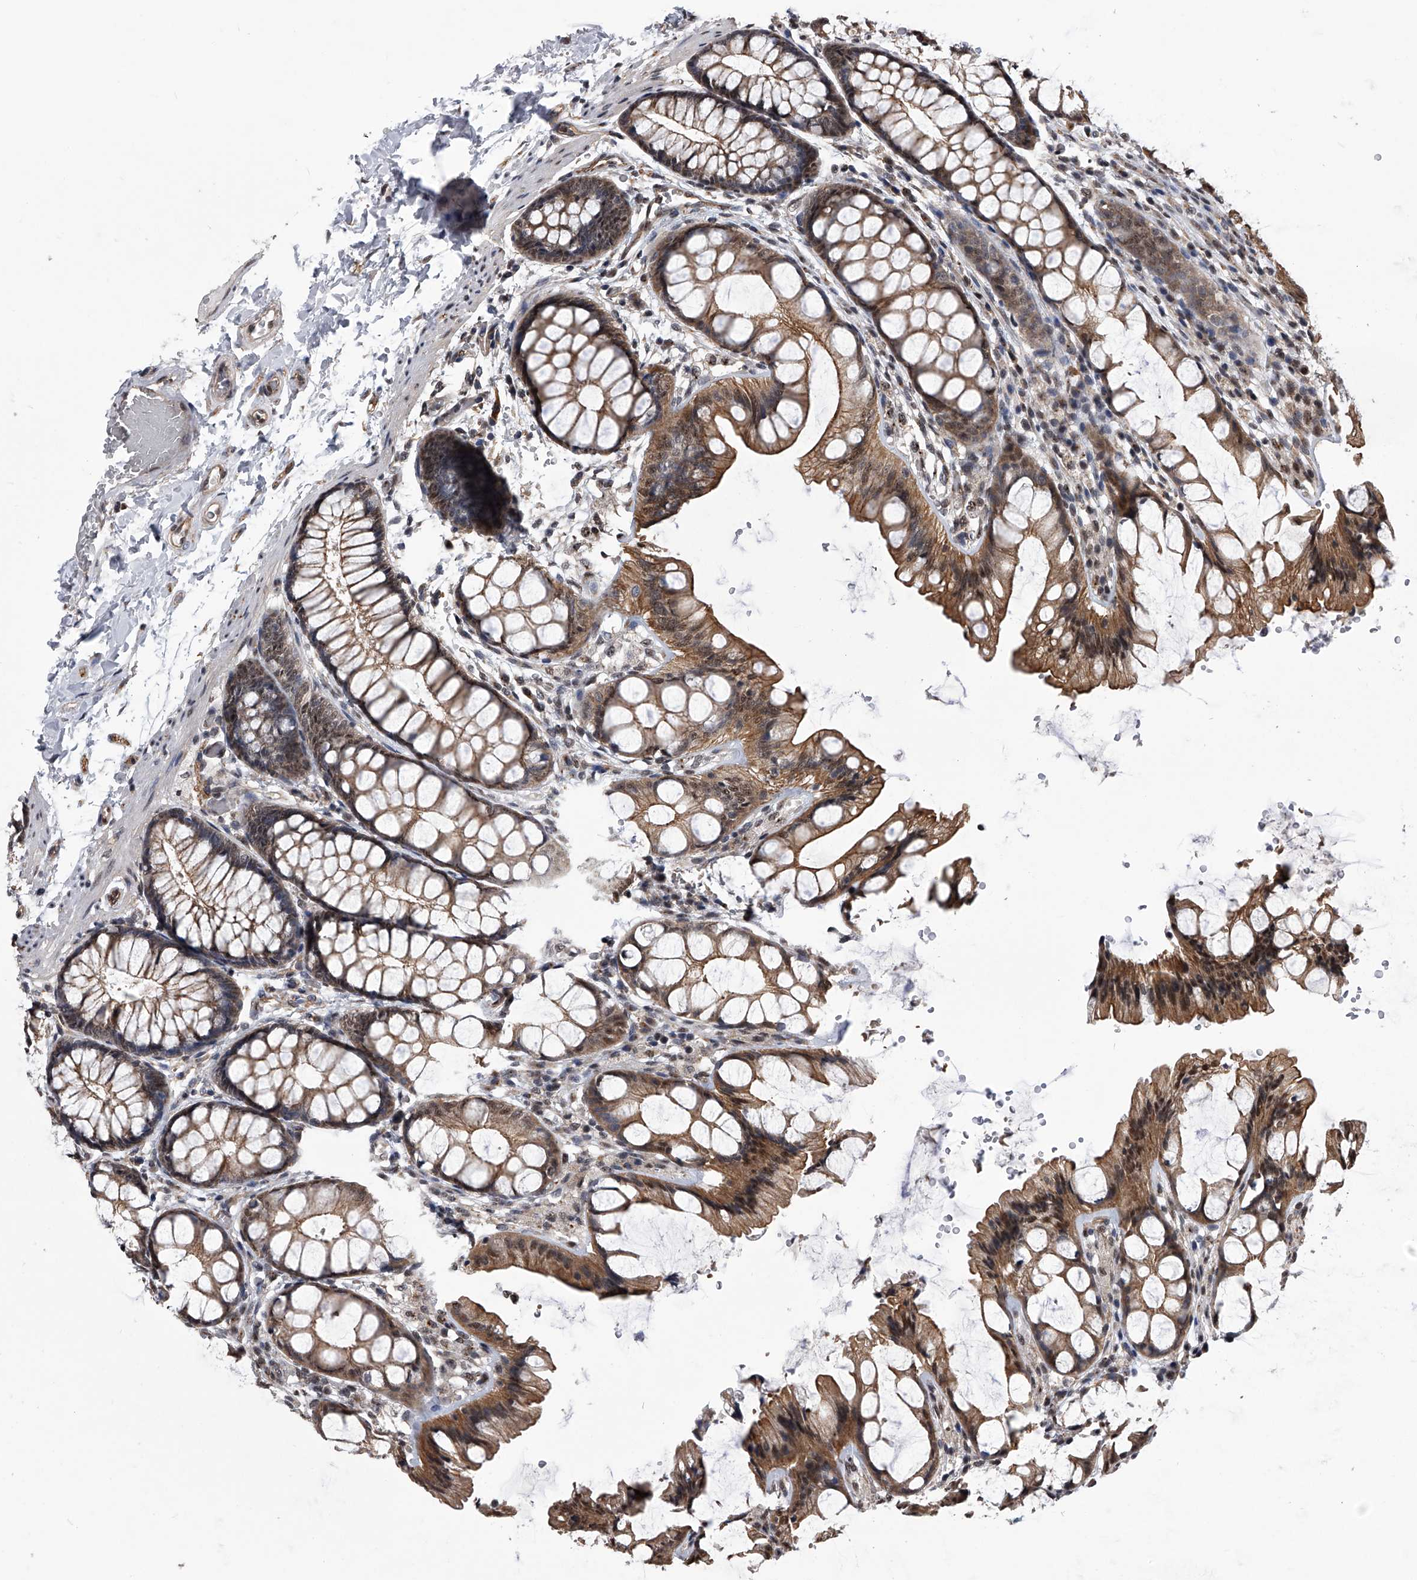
{"staining": {"intensity": "moderate", "quantity": ">75%", "location": "cytoplasmic/membranous"}, "tissue": "colon", "cell_type": "Endothelial cells", "image_type": "normal", "snomed": [{"axis": "morphology", "description": "Normal tissue, NOS"}, {"axis": "topography", "description": "Colon"}], "caption": "Protein staining of benign colon demonstrates moderate cytoplasmic/membranous expression in approximately >75% of endothelial cells. (Stains: DAB (3,3'-diaminobenzidine) in brown, nuclei in blue, Microscopy: brightfield microscopy at high magnification).", "gene": "ZNF76", "patient": {"sex": "male", "age": 47}}